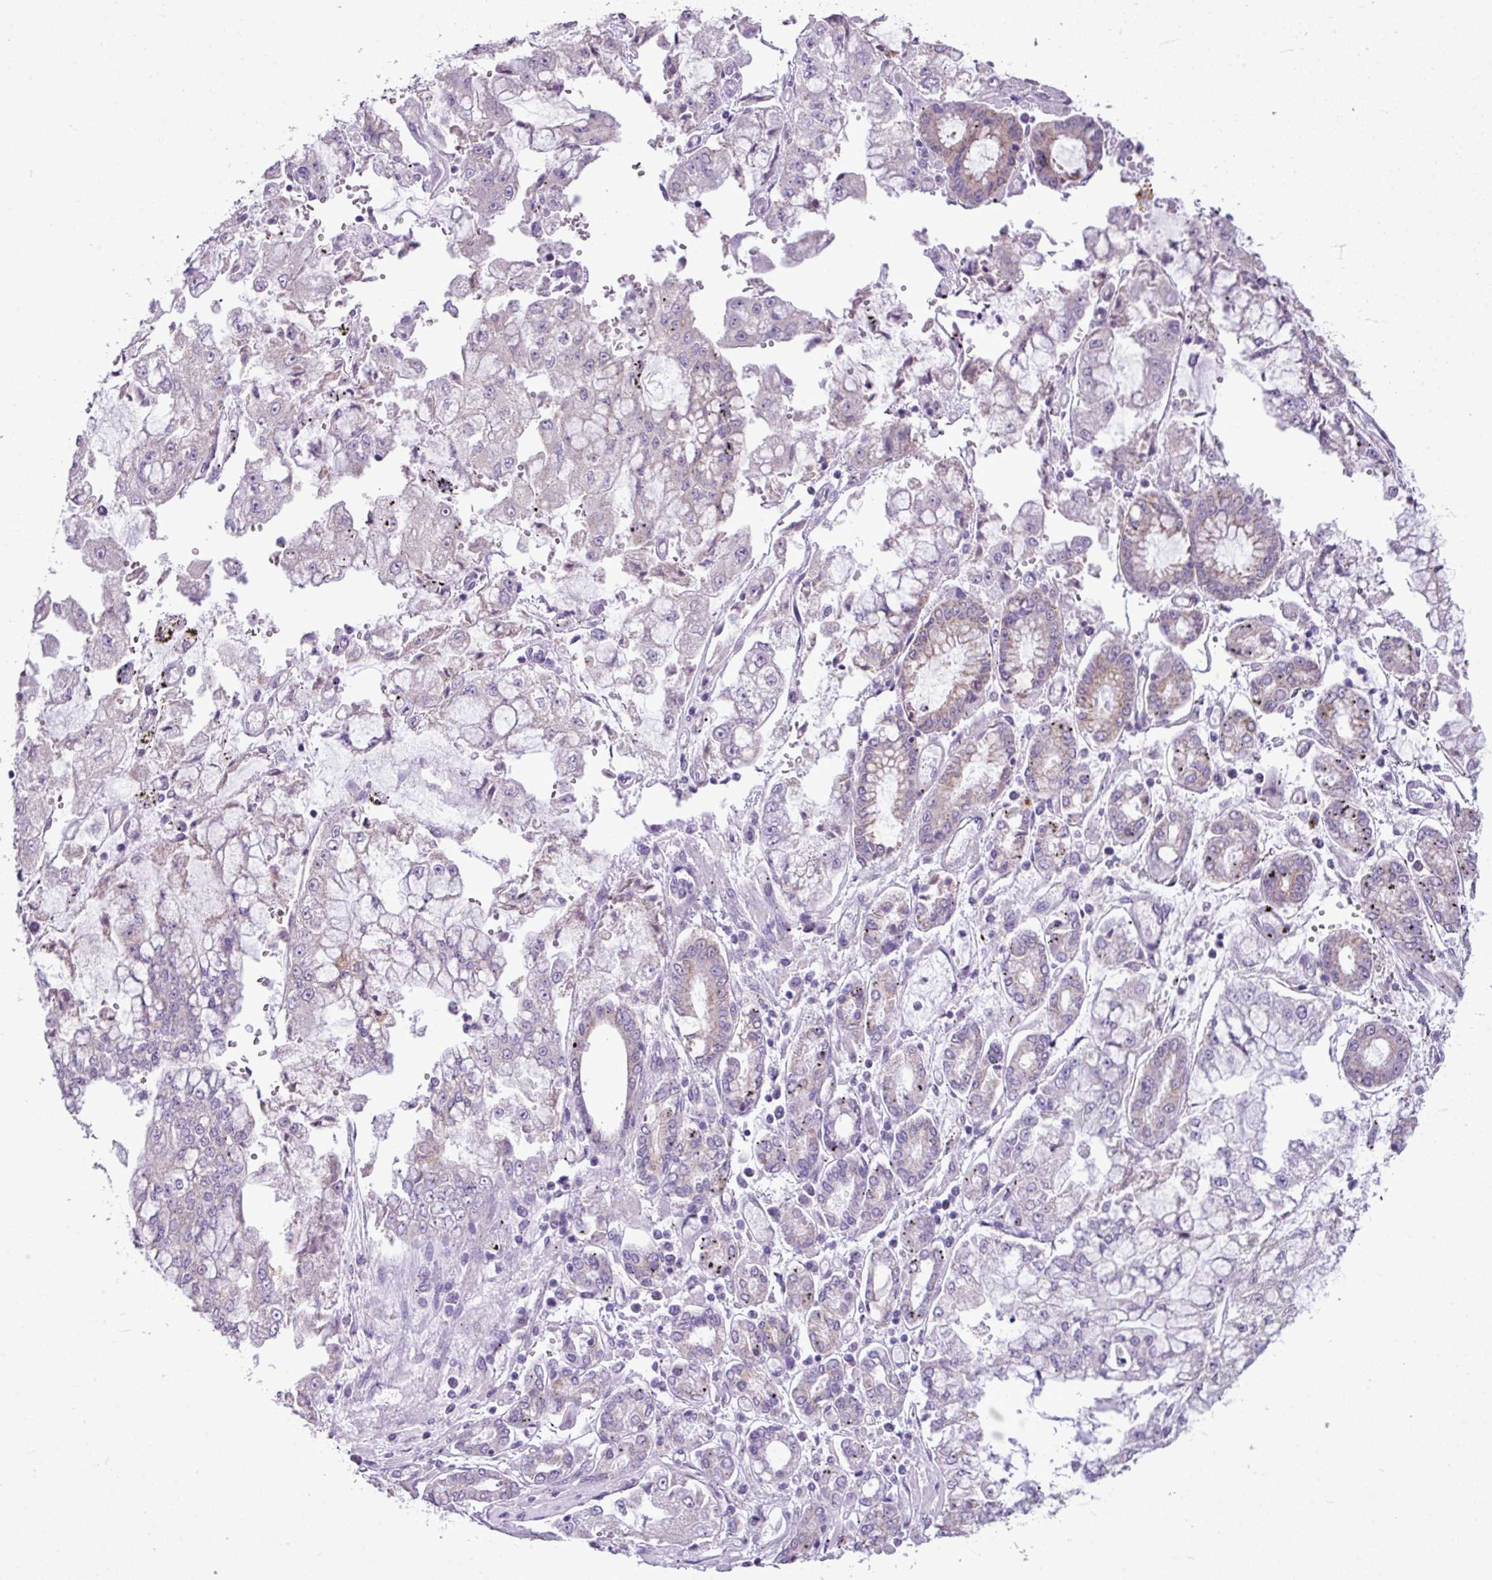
{"staining": {"intensity": "negative", "quantity": "none", "location": "none"}, "tissue": "stomach cancer", "cell_type": "Tumor cells", "image_type": "cancer", "snomed": [{"axis": "morphology", "description": "Adenocarcinoma, NOS"}, {"axis": "topography", "description": "Stomach"}], "caption": "Immunohistochemistry (IHC) photomicrograph of neoplastic tissue: adenocarcinoma (stomach) stained with DAB shows no significant protein staining in tumor cells.", "gene": "ALDH2", "patient": {"sex": "male", "age": 76}}